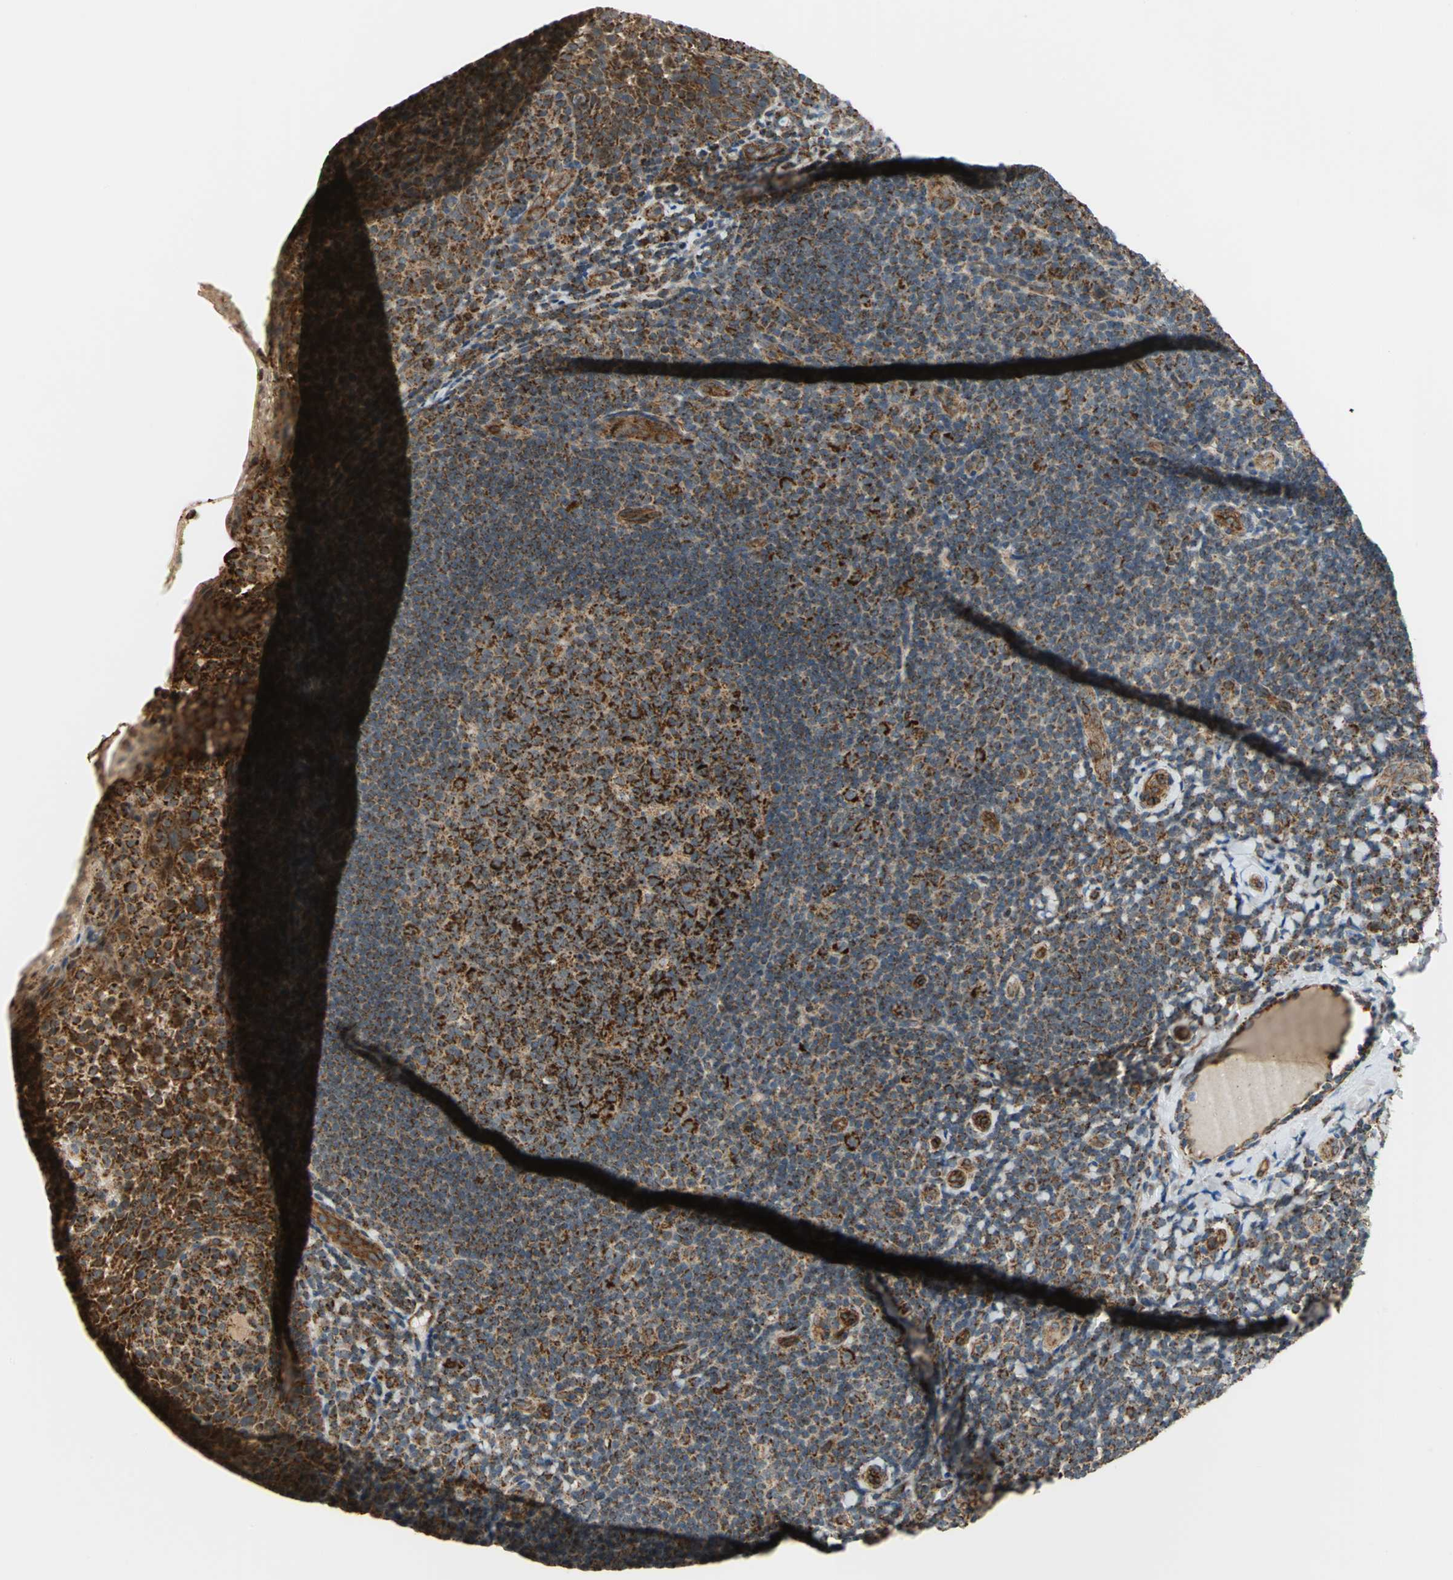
{"staining": {"intensity": "strong", "quantity": ">75%", "location": "cytoplasmic/membranous"}, "tissue": "tonsil", "cell_type": "Germinal center cells", "image_type": "normal", "snomed": [{"axis": "morphology", "description": "Normal tissue, NOS"}, {"axis": "topography", "description": "Tonsil"}], "caption": "Immunohistochemical staining of unremarkable tonsil reveals >75% levels of strong cytoplasmic/membranous protein staining in approximately >75% of germinal center cells.", "gene": "MRPS22", "patient": {"sex": "male", "age": 17}}